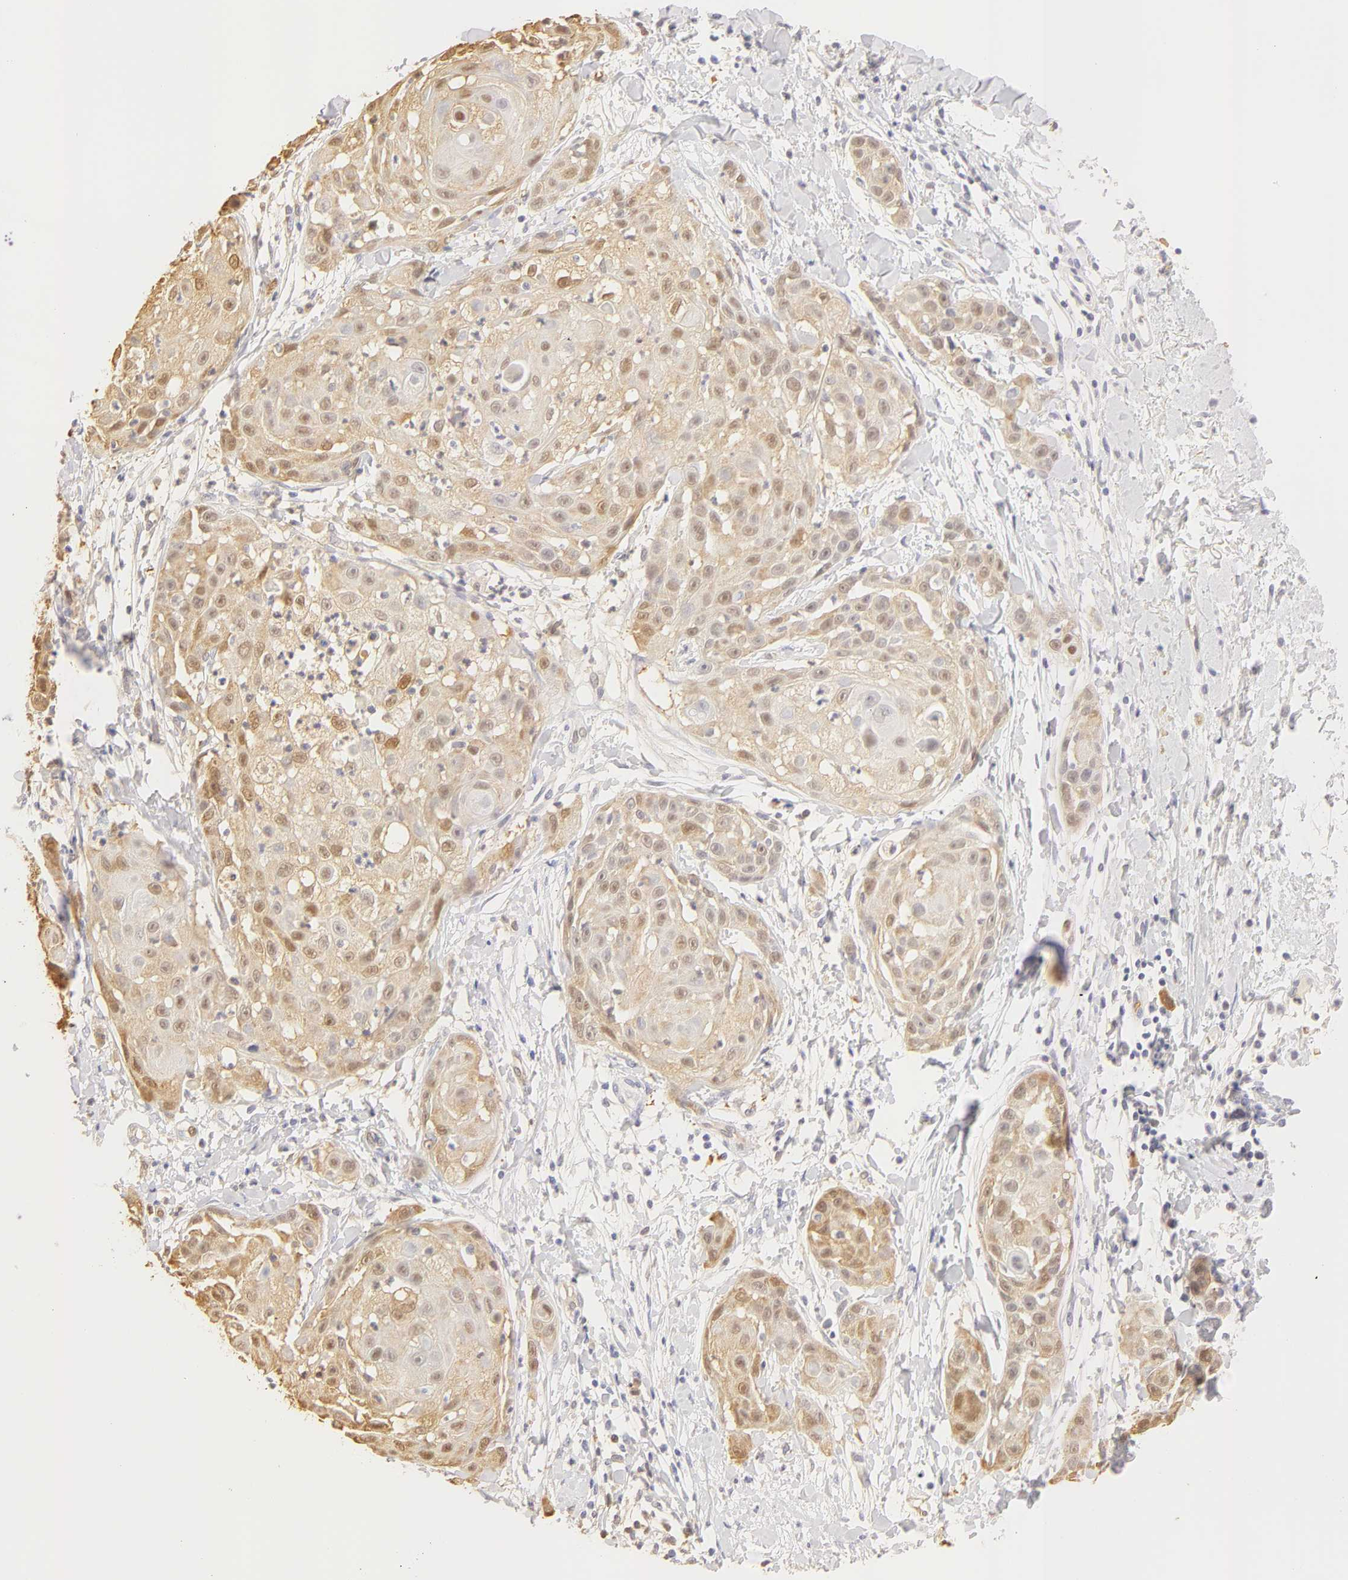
{"staining": {"intensity": "weak", "quantity": "<25%", "location": "nuclear"}, "tissue": "skin cancer", "cell_type": "Tumor cells", "image_type": "cancer", "snomed": [{"axis": "morphology", "description": "Squamous cell carcinoma, NOS"}, {"axis": "topography", "description": "Skin"}], "caption": "Immunohistochemistry histopathology image of neoplastic tissue: human squamous cell carcinoma (skin) stained with DAB displays no significant protein staining in tumor cells. (Brightfield microscopy of DAB (3,3'-diaminobenzidine) immunohistochemistry (IHC) at high magnification).", "gene": "CA2", "patient": {"sex": "female", "age": 57}}